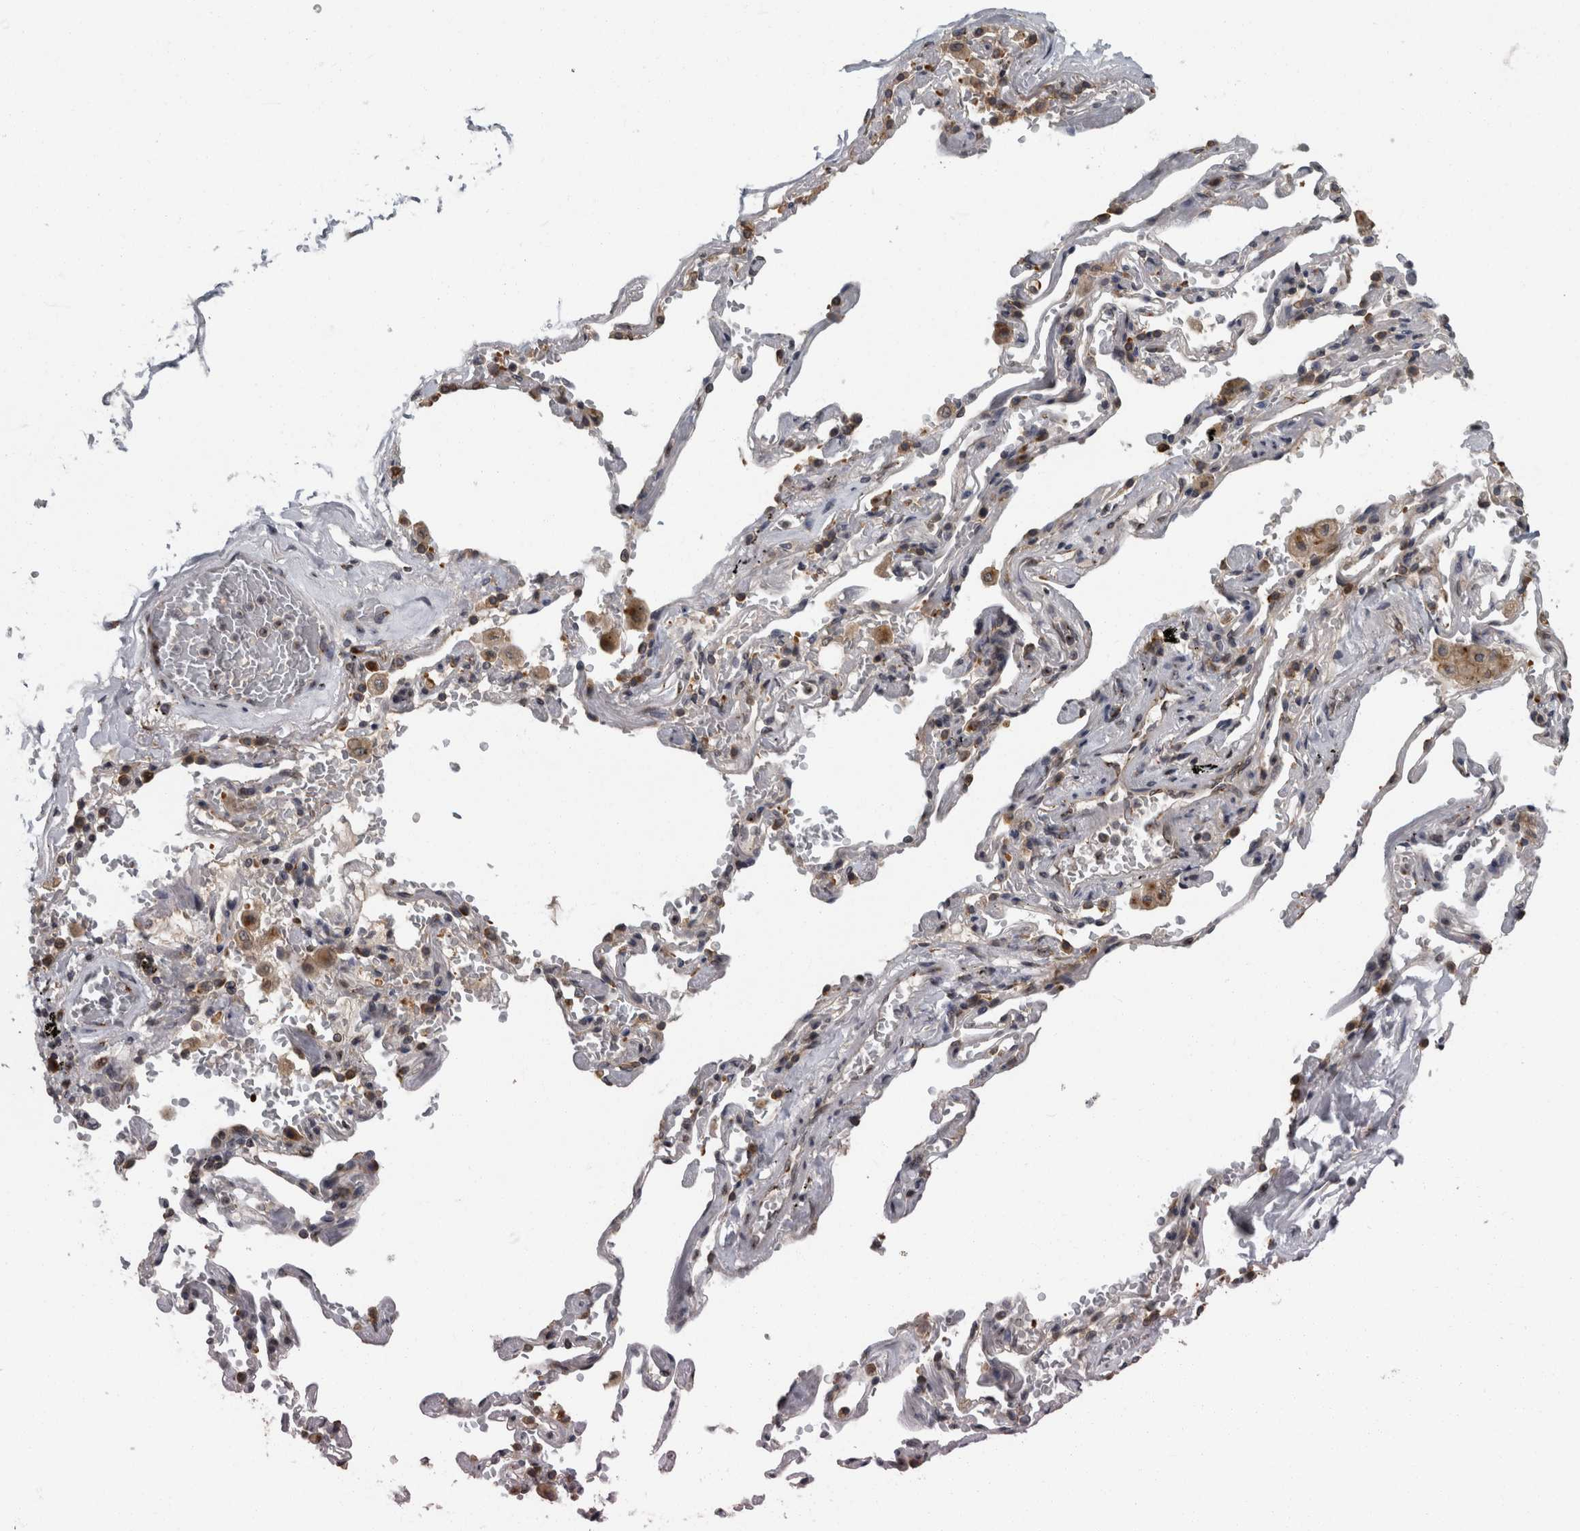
{"staining": {"intensity": "negative", "quantity": "none", "location": "none"}, "tissue": "adipose tissue", "cell_type": "Adipocytes", "image_type": "normal", "snomed": [{"axis": "morphology", "description": "Normal tissue, NOS"}, {"axis": "topography", "description": "Cartilage tissue"}, {"axis": "topography", "description": "Lung"}], "caption": "The IHC histopathology image has no significant positivity in adipocytes of adipose tissue.", "gene": "LMAN2L", "patient": {"sex": "female", "age": 77}}